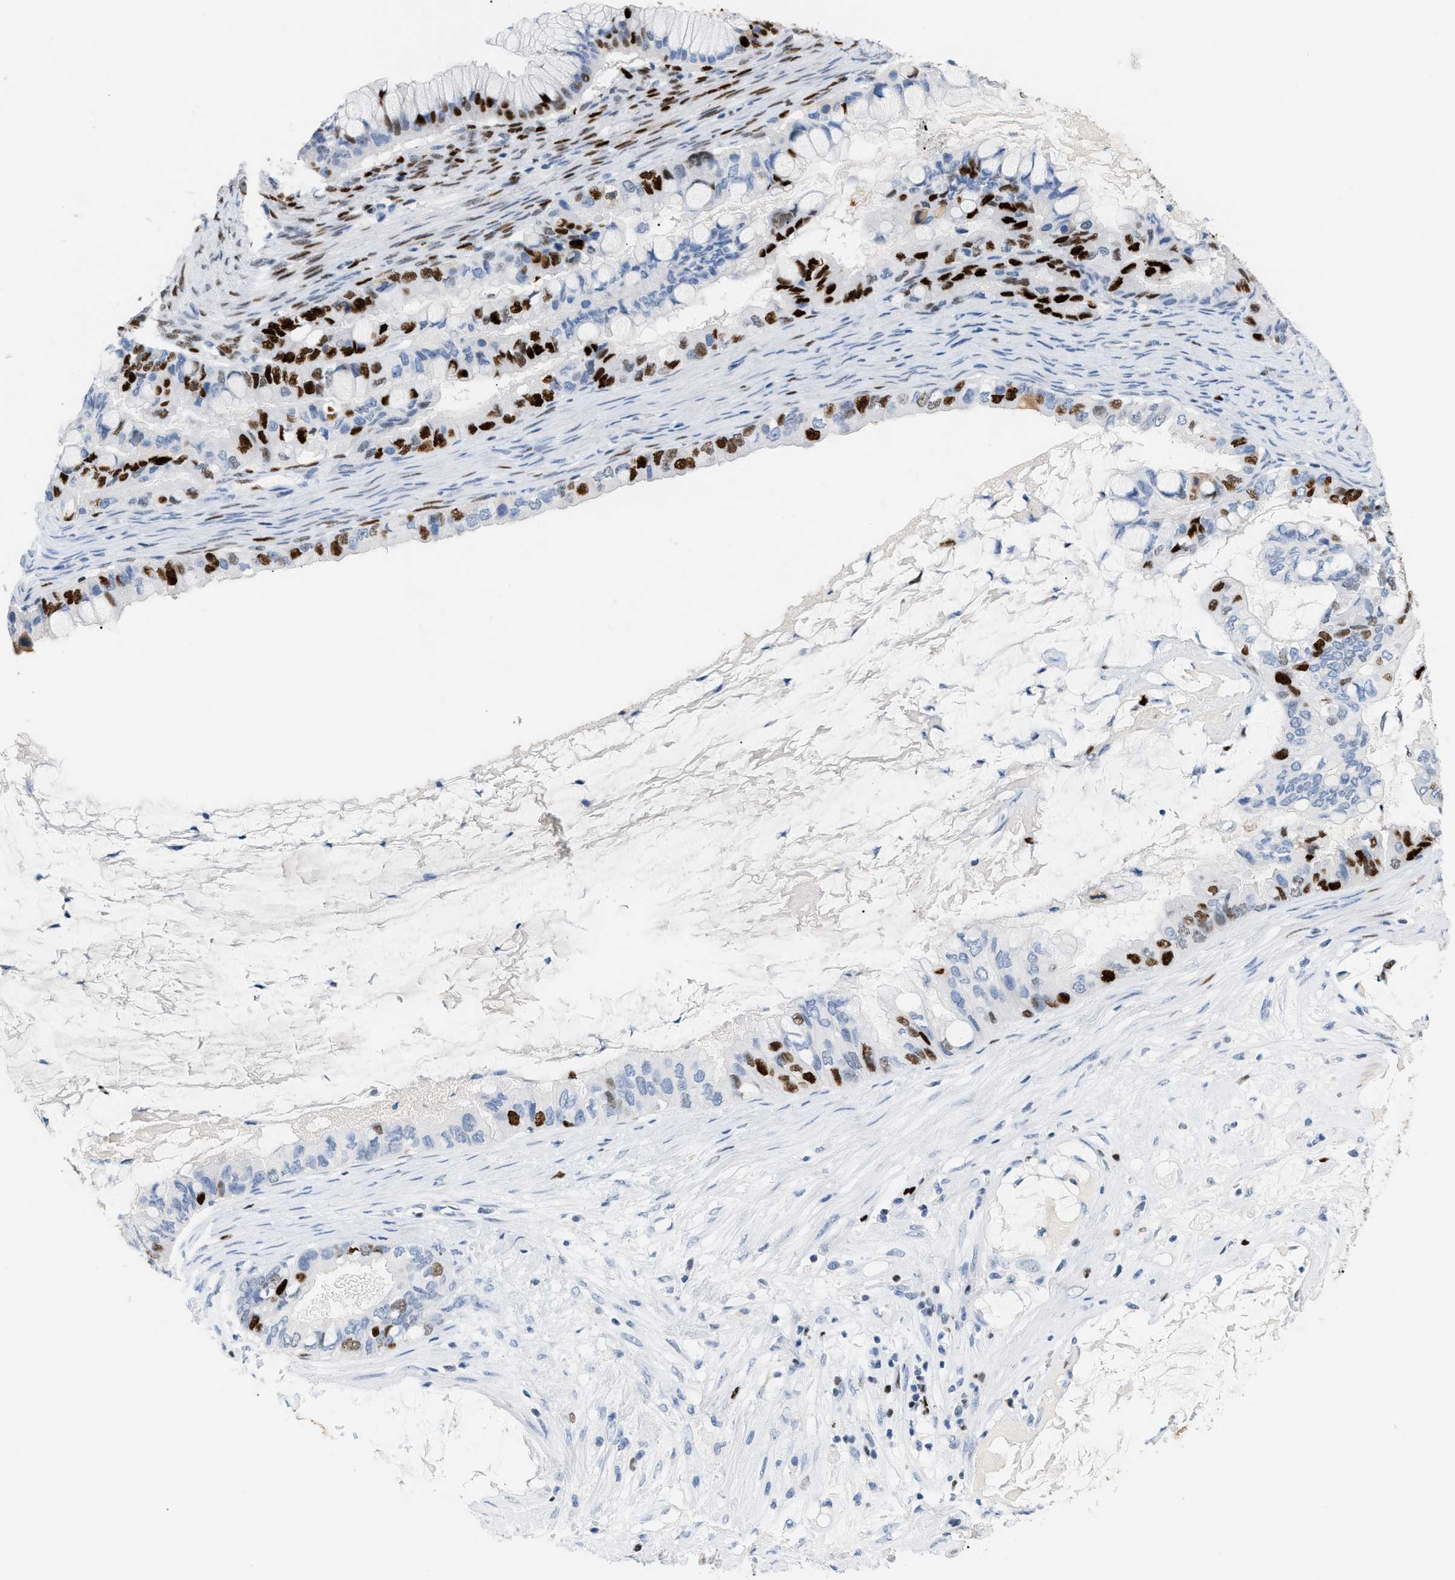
{"staining": {"intensity": "strong", "quantity": "25%-75%", "location": "nuclear"}, "tissue": "ovarian cancer", "cell_type": "Tumor cells", "image_type": "cancer", "snomed": [{"axis": "morphology", "description": "Cystadenocarcinoma, mucinous, NOS"}, {"axis": "topography", "description": "Ovary"}], "caption": "Brown immunohistochemical staining in human ovarian cancer (mucinous cystadenocarcinoma) shows strong nuclear expression in approximately 25%-75% of tumor cells.", "gene": "MCM7", "patient": {"sex": "female", "age": 80}}